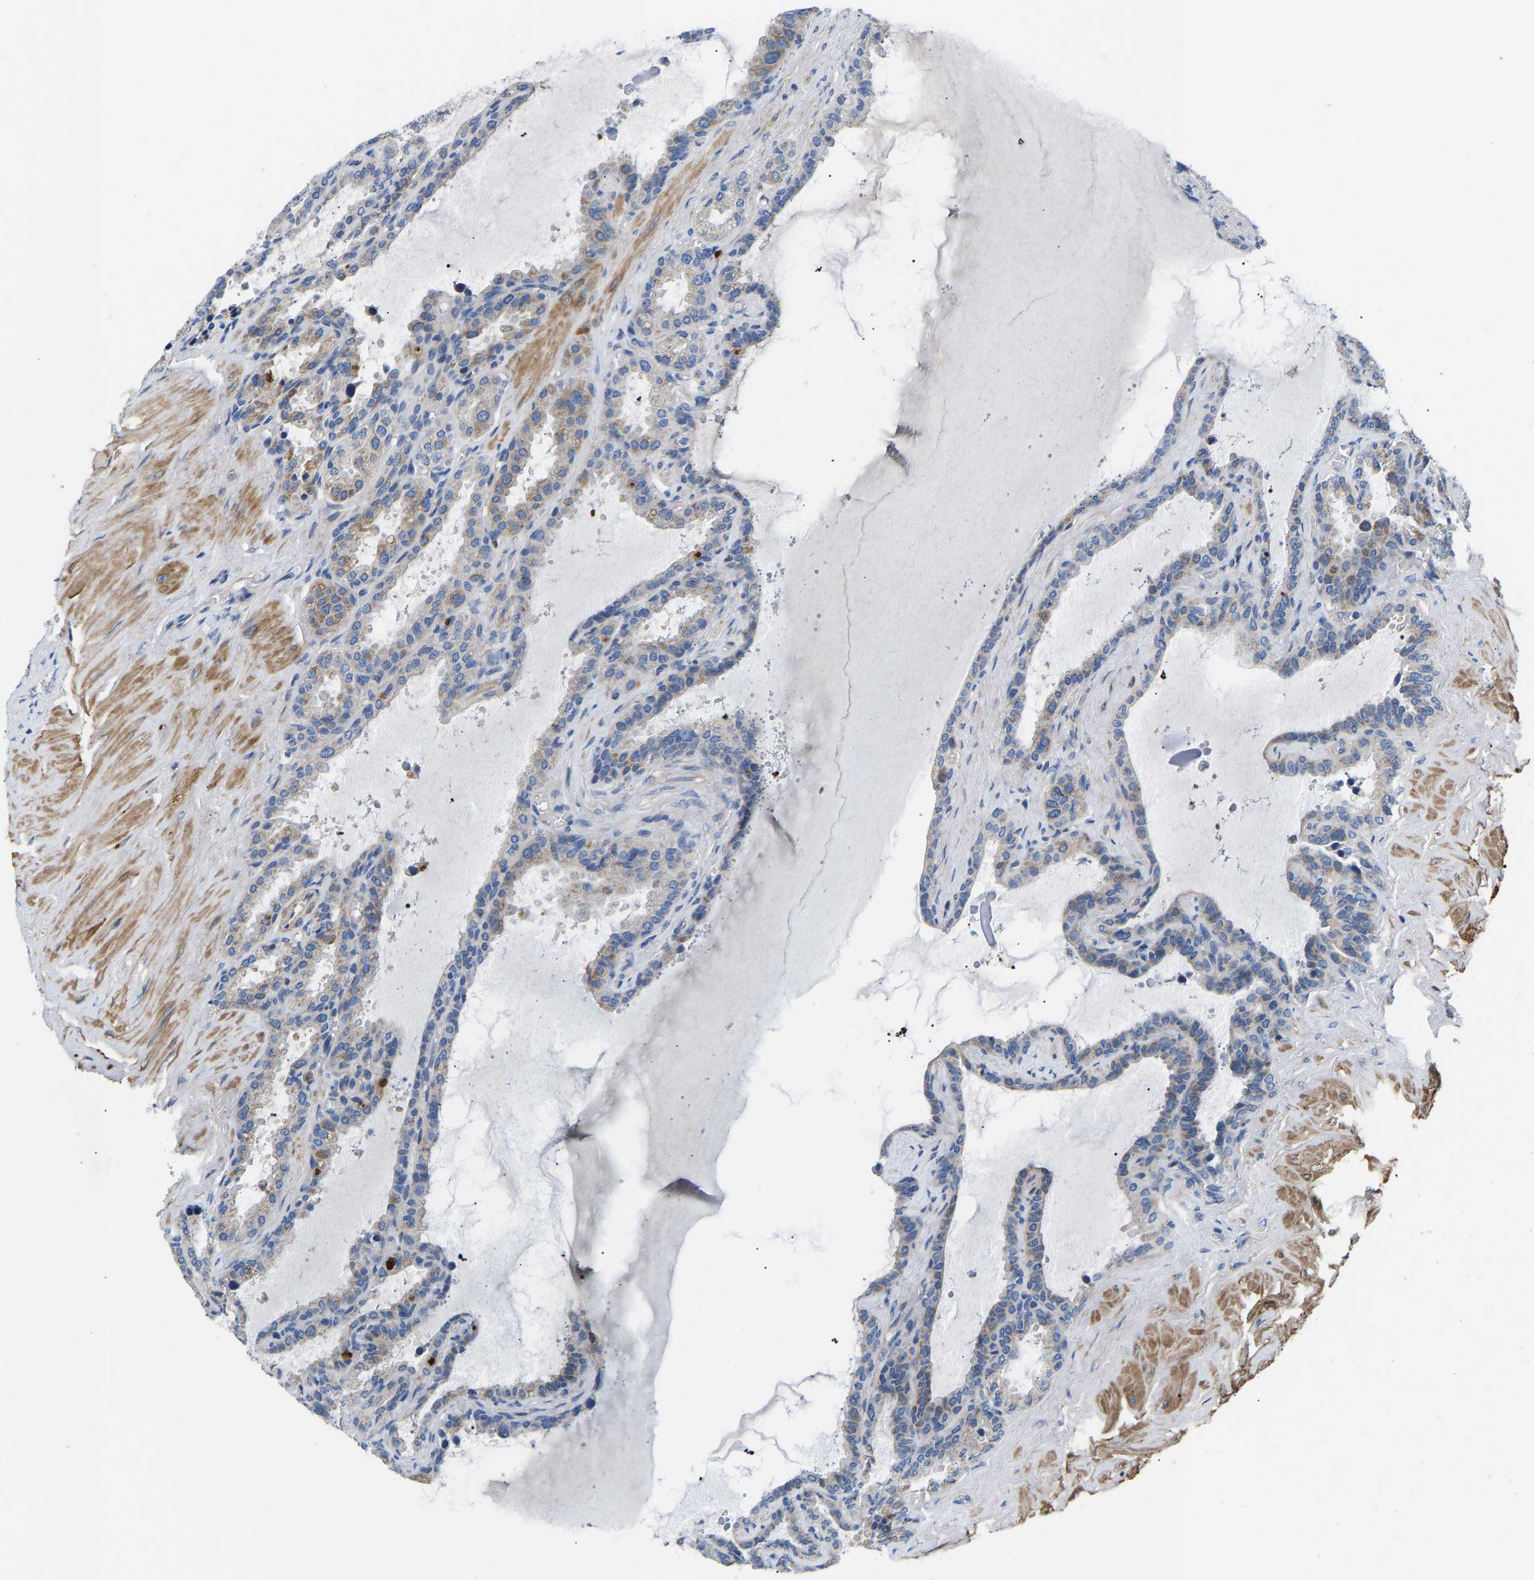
{"staining": {"intensity": "weak", "quantity": "<25%", "location": "cytoplasmic/membranous"}, "tissue": "seminal vesicle", "cell_type": "Glandular cells", "image_type": "normal", "snomed": [{"axis": "morphology", "description": "Normal tissue, NOS"}, {"axis": "topography", "description": "Seminal veicle"}], "caption": "The immunohistochemistry photomicrograph has no significant expression in glandular cells of seminal vesicle.", "gene": "CCDC171", "patient": {"sex": "male", "age": 46}}